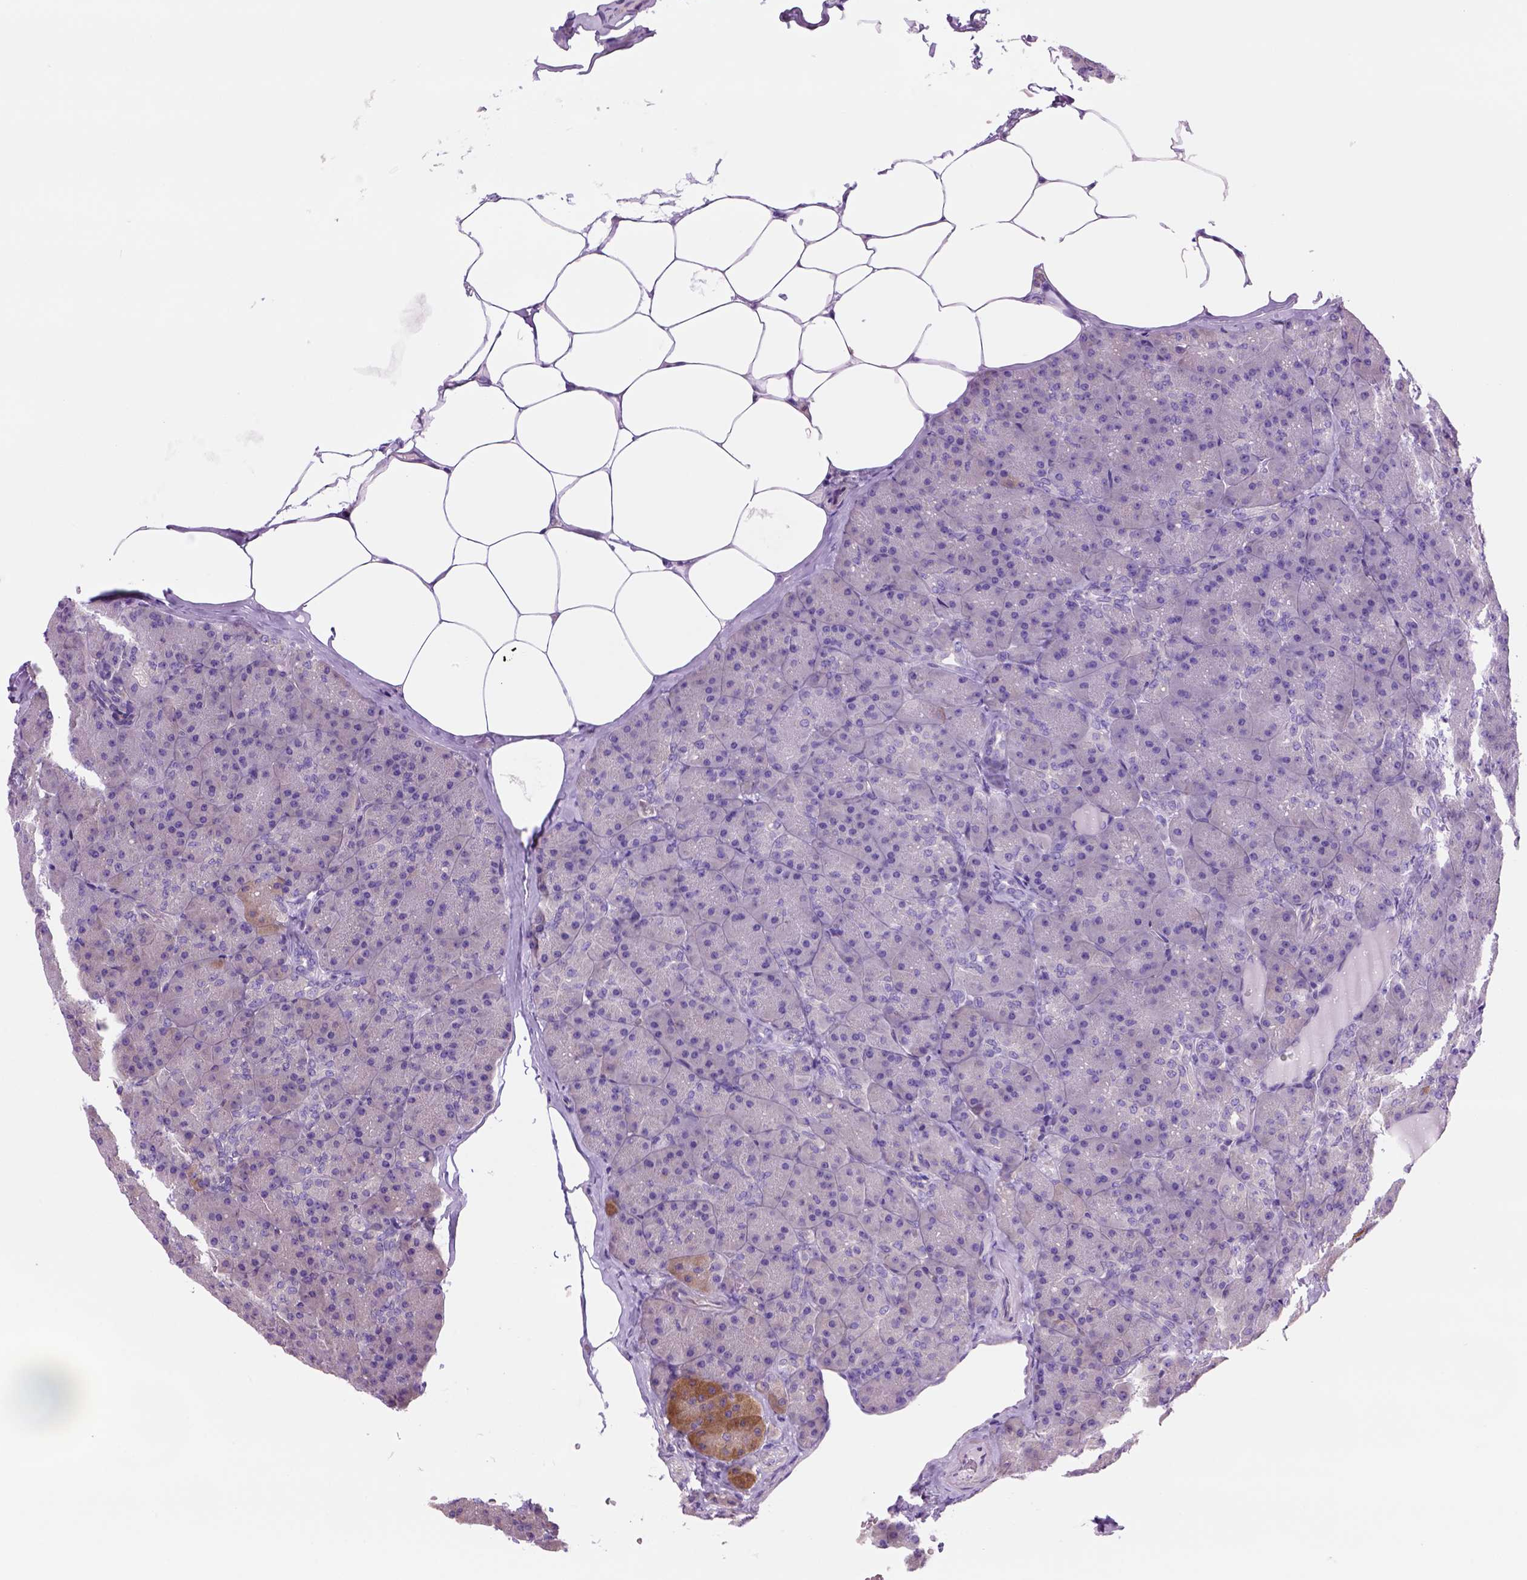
{"staining": {"intensity": "moderate", "quantity": "<25%", "location": "cytoplasmic/membranous"}, "tissue": "pancreas", "cell_type": "Exocrine glandular cells", "image_type": "normal", "snomed": [{"axis": "morphology", "description": "Normal tissue, NOS"}, {"axis": "topography", "description": "Pancreas"}], "caption": "Human pancreas stained for a protein (brown) demonstrates moderate cytoplasmic/membranous positive expression in approximately <25% of exocrine glandular cells.", "gene": "PIAS3", "patient": {"sex": "male", "age": 57}}